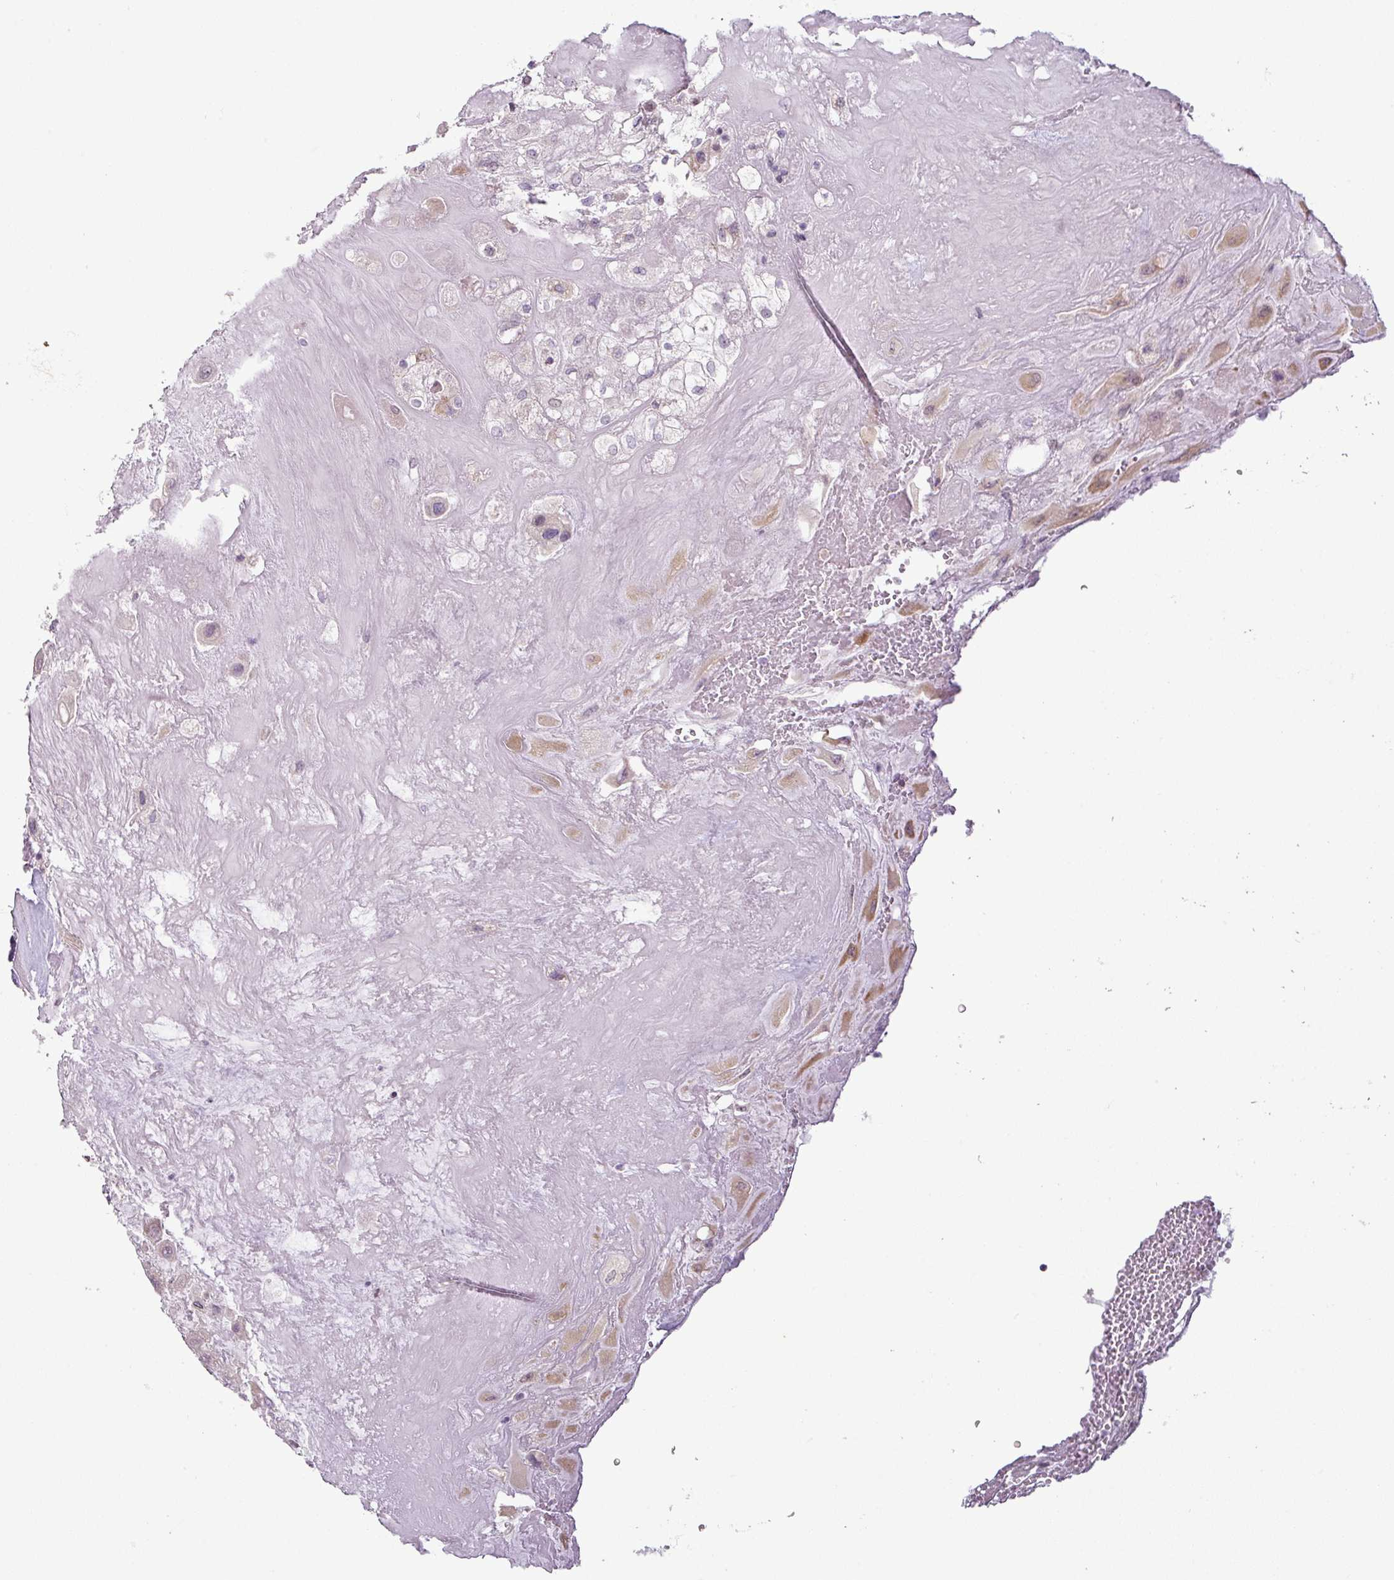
{"staining": {"intensity": "weak", "quantity": "25%-75%", "location": "cytoplasmic/membranous"}, "tissue": "placenta", "cell_type": "Decidual cells", "image_type": "normal", "snomed": [{"axis": "morphology", "description": "Normal tissue, NOS"}, {"axis": "topography", "description": "Placenta"}], "caption": "High-magnification brightfield microscopy of benign placenta stained with DAB (brown) and counterstained with hematoxylin (blue). decidual cells exhibit weak cytoplasmic/membranous expression is present in approximately25%-75% of cells.", "gene": "OR52D1", "patient": {"sex": "female", "age": 32}}